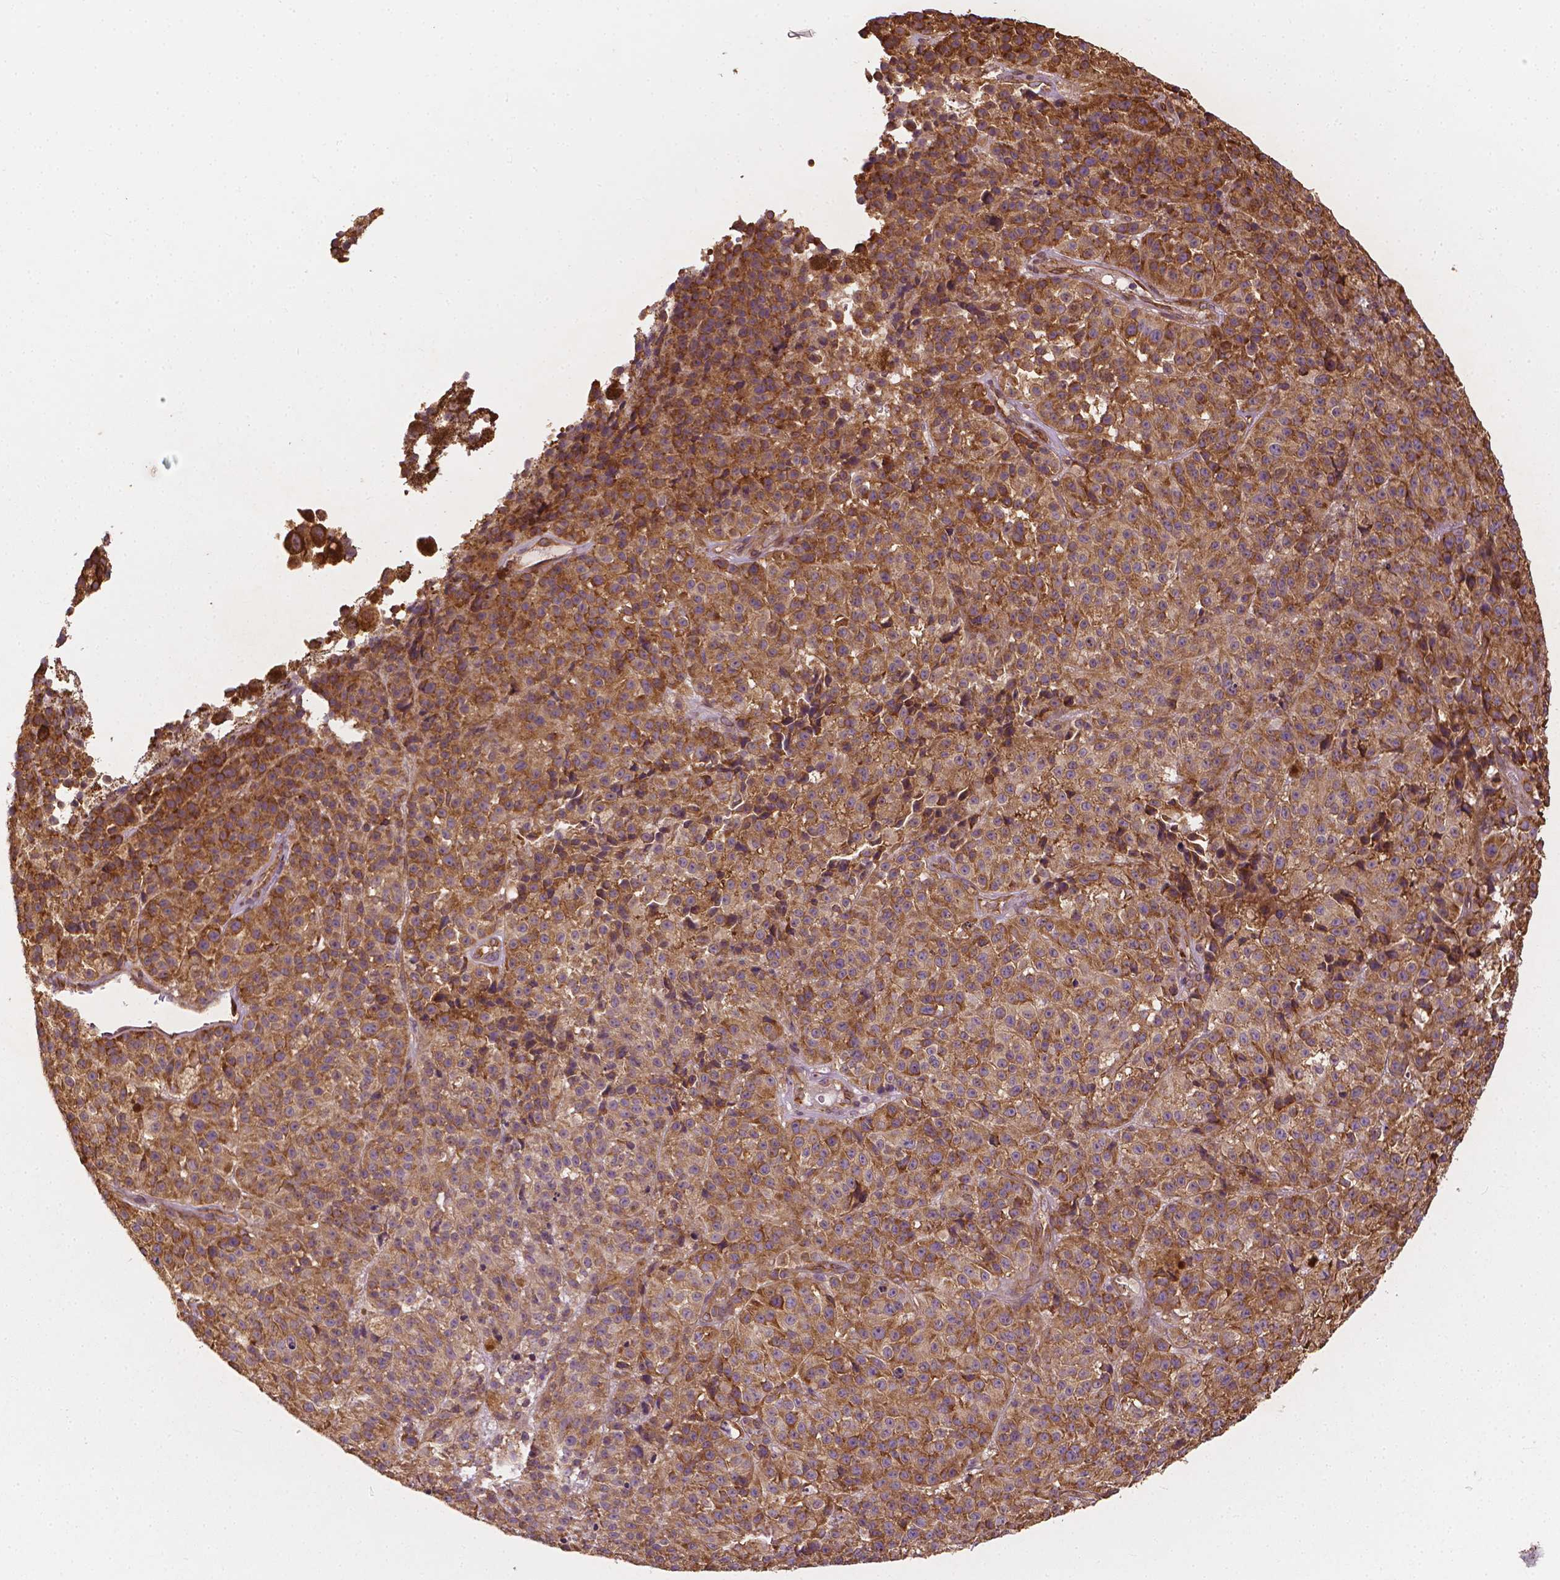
{"staining": {"intensity": "moderate", "quantity": ">75%", "location": "cytoplasmic/membranous"}, "tissue": "melanoma", "cell_type": "Tumor cells", "image_type": "cancer", "snomed": [{"axis": "morphology", "description": "Malignant melanoma, NOS"}, {"axis": "topography", "description": "Skin"}], "caption": "IHC (DAB (3,3'-diaminobenzidine)) staining of human malignant melanoma exhibits moderate cytoplasmic/membranous protein staining in about >75% of tumor cells. Nuclei are stained in blue.", "gene": "G3BP1", "patient": {"sex": "female", "age": 58}}